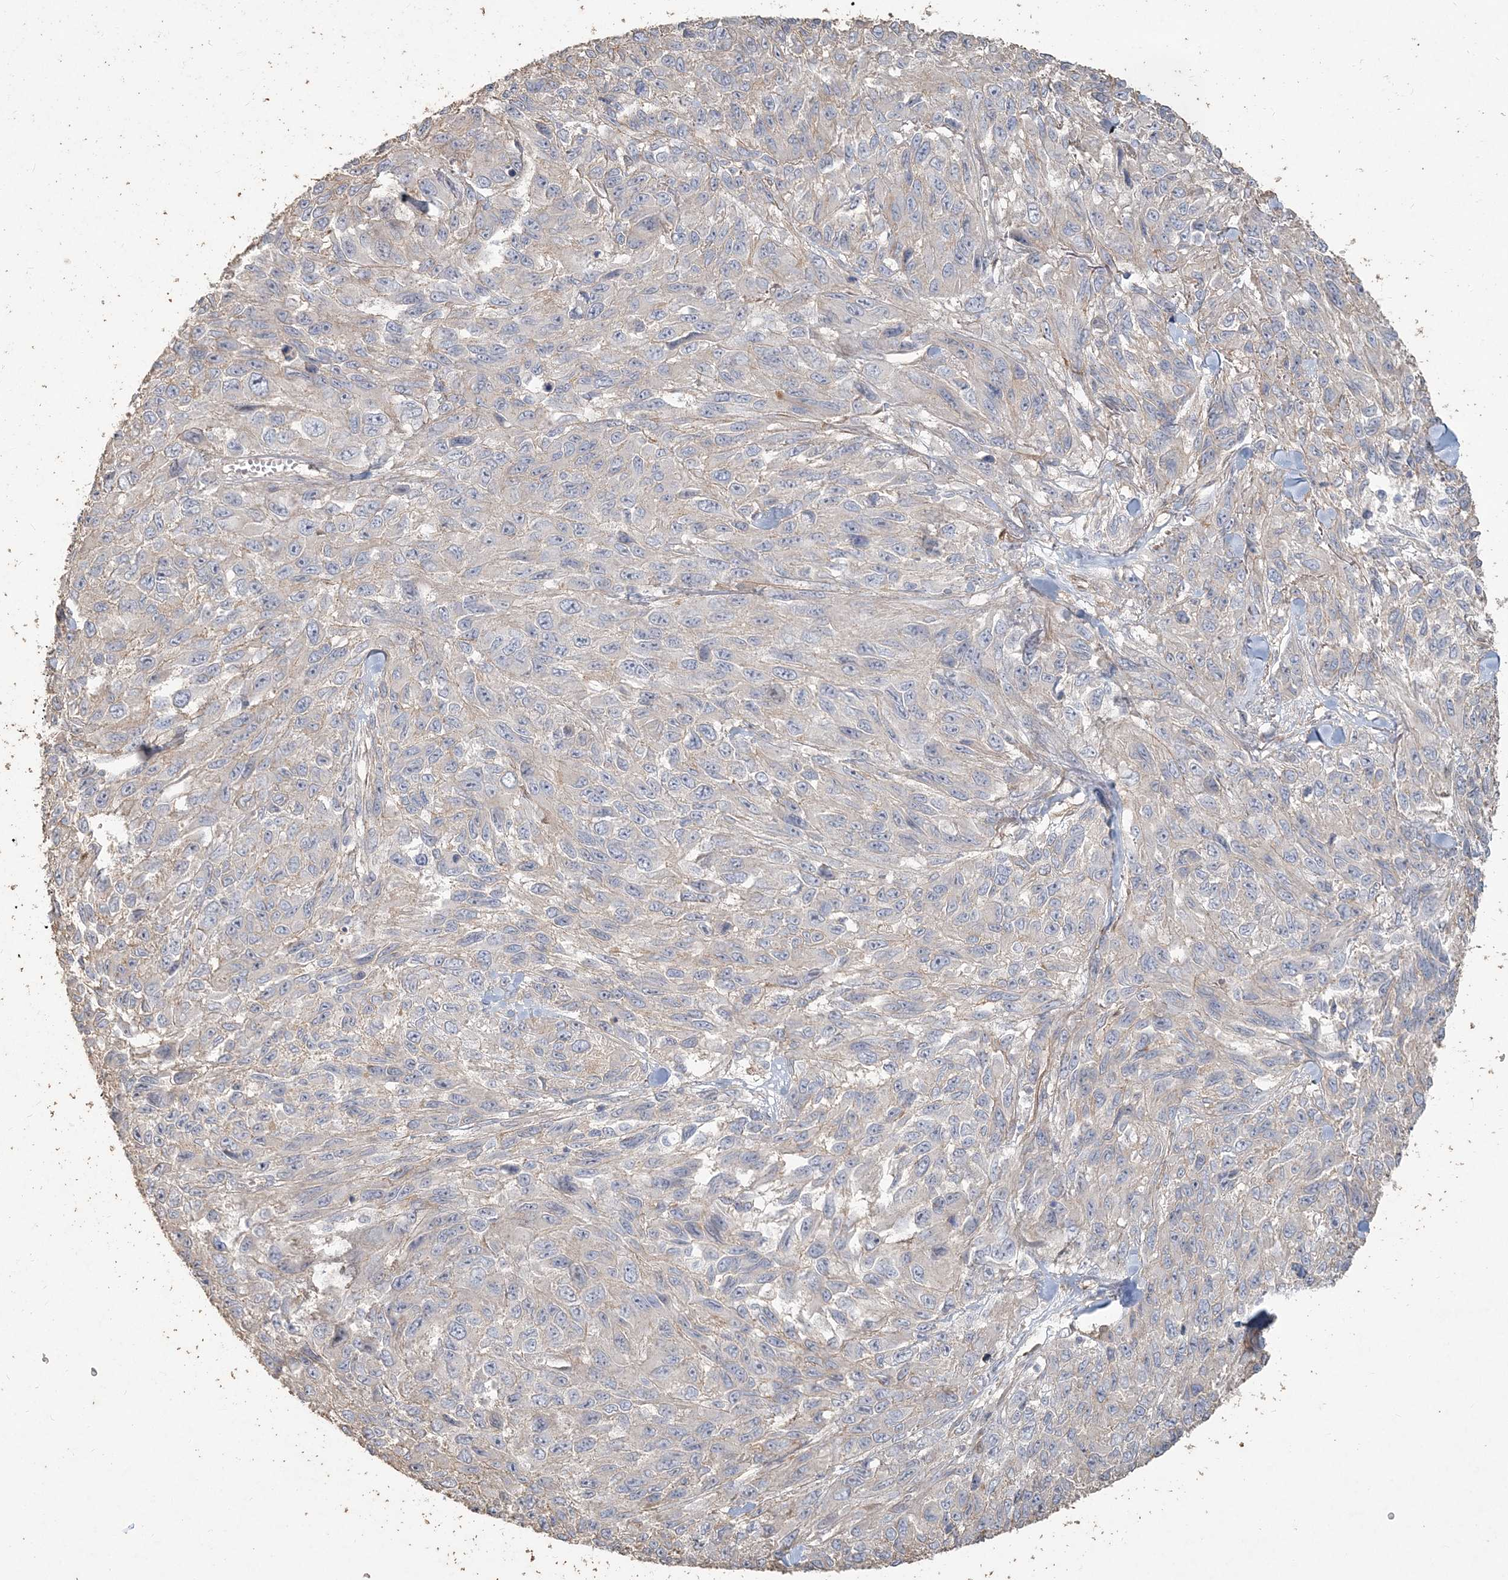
{"staining": {"intensity": "negative", "quantity": "none", "location": "none"}, "tissue": "melanoma", "cell_type": "Tumor cells", "image_type": "cancer", "snomed": [{"axis": "morphology", "description": "Malignant melanoma, NOS"}, {"axis": "topography", "description": "Skin"}], "caption": "Melanoma stained for a protein using immunohistochemistry (IHC) shows no expression tumor cells.", "gene": "RNF145", "patient": {"sex": "female", "age": 96}}